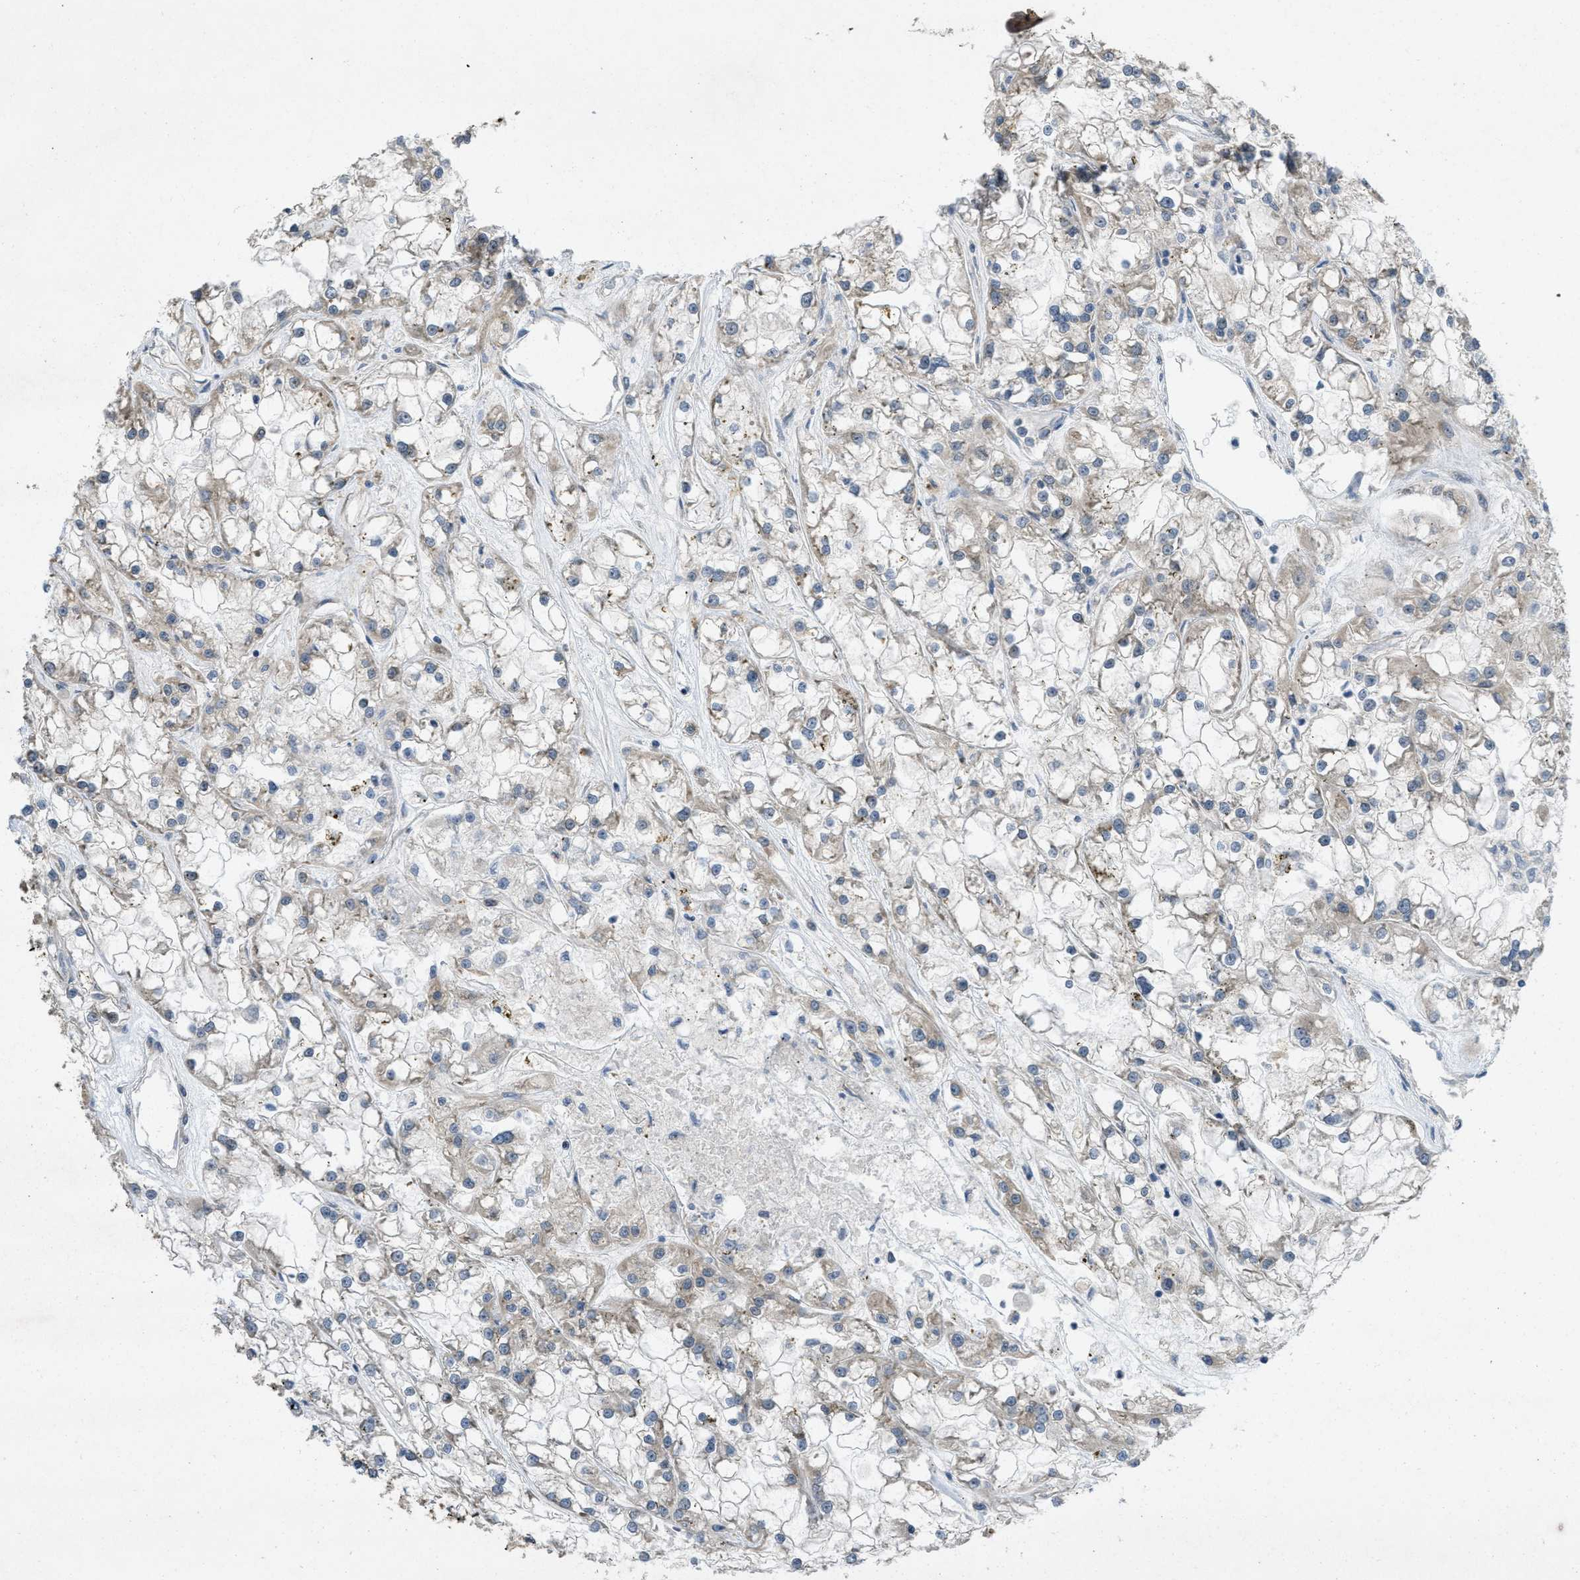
{"staining": {"intensity": "negative", "quantity": "none", "location": "none"}, "tissue": "renal cancer", "cell_type": "Tumor cells", "image_type": "cancer", "snomed": [{"axis": "morphology", "description": "Adenocarcinoma, NOS"}, {"axis": "topography", "description": "Kidney"}], "caption": "IHC of renal cancer reveals no positivity in tumor cells. (DAB (3,3'-diaminobenzidine) immunohistochemistry (IHC) visualized using brightfield microscopy, high magnification).", "gene": "IFNLR1", "patient": {"sex": "female", "age": 52}}